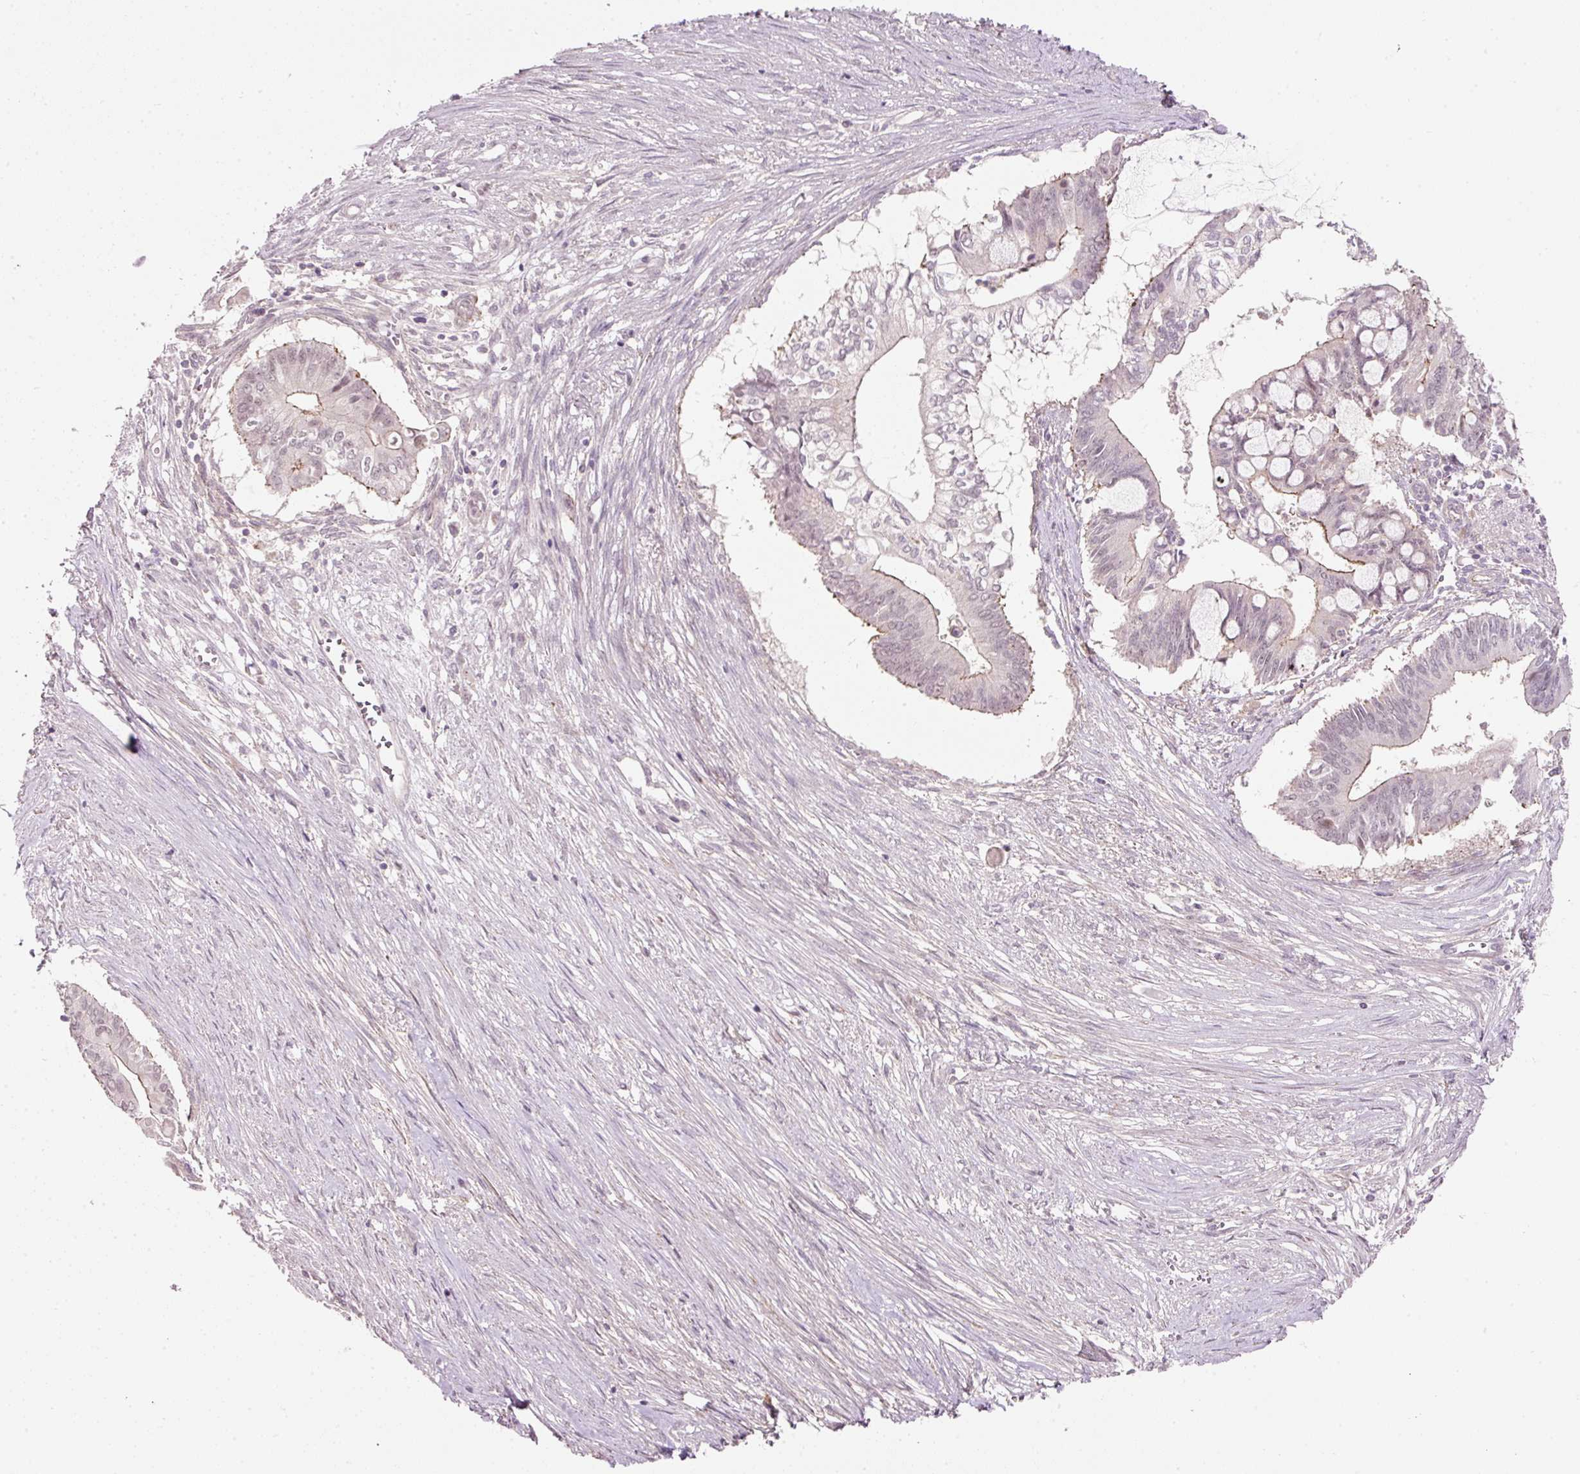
{"staining": {"intensity": "weak", "quantity": "<25%", "location": "cytoplasmic/membranous"}, "tissue": "pancreatic cancer", "cell_type": "Tumor cells", "image_type": "cancer", "snomed": [{"axis": "morphology", "description": "Adenocarcinoma, NOS"}, {"axis": "topography", "description": "Pancreas"}], "caption": "This micrograph is of pancreatic cancer (adenocarcinoma) stained with IHC to label a protein in brown with the nuclei are counter-stained blue. There is no staining in tumor cells.", "gene": "TIRAP", "patient": {"sex": "male", "age": 68}}